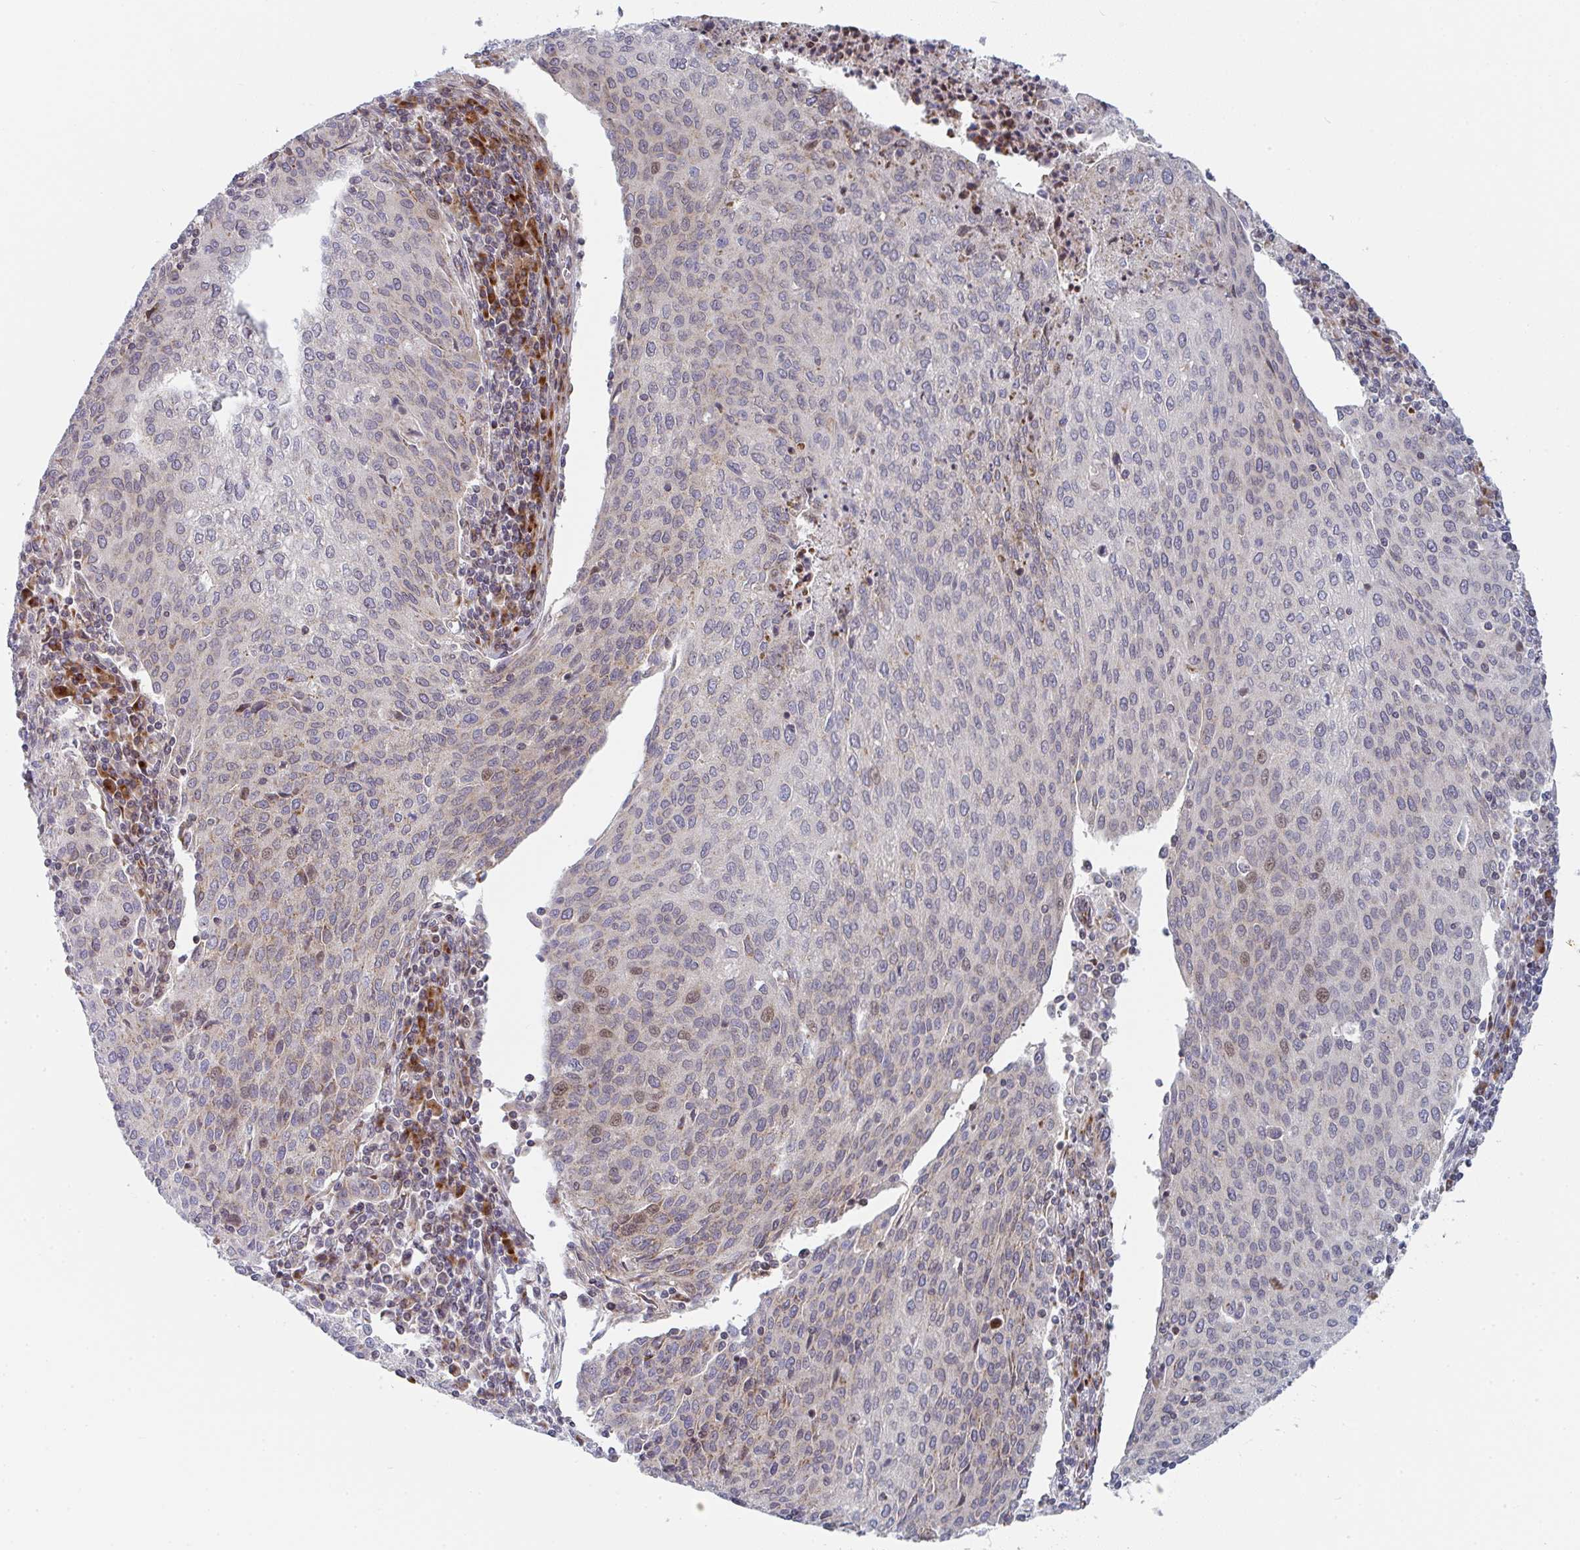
{"staining": {"intensity": "weak", "quantity": "<25%", "location": "nuclear"}, "tissue": "cervical cancer", "cell_type": "Tumor cells", "image_type": "cancer", "snomed": [{"axis": "morphology", "description": "Squamous cell carcinoma, NOS"}, {"axis": "topography", "description": "Cervix"}], "caption": "IHC of human squamous cell carcinoma (cervical) exhibits no expression in tumor cells.", "gene": "PRKCH", "patient": {"sex": "female", "age": 46}}